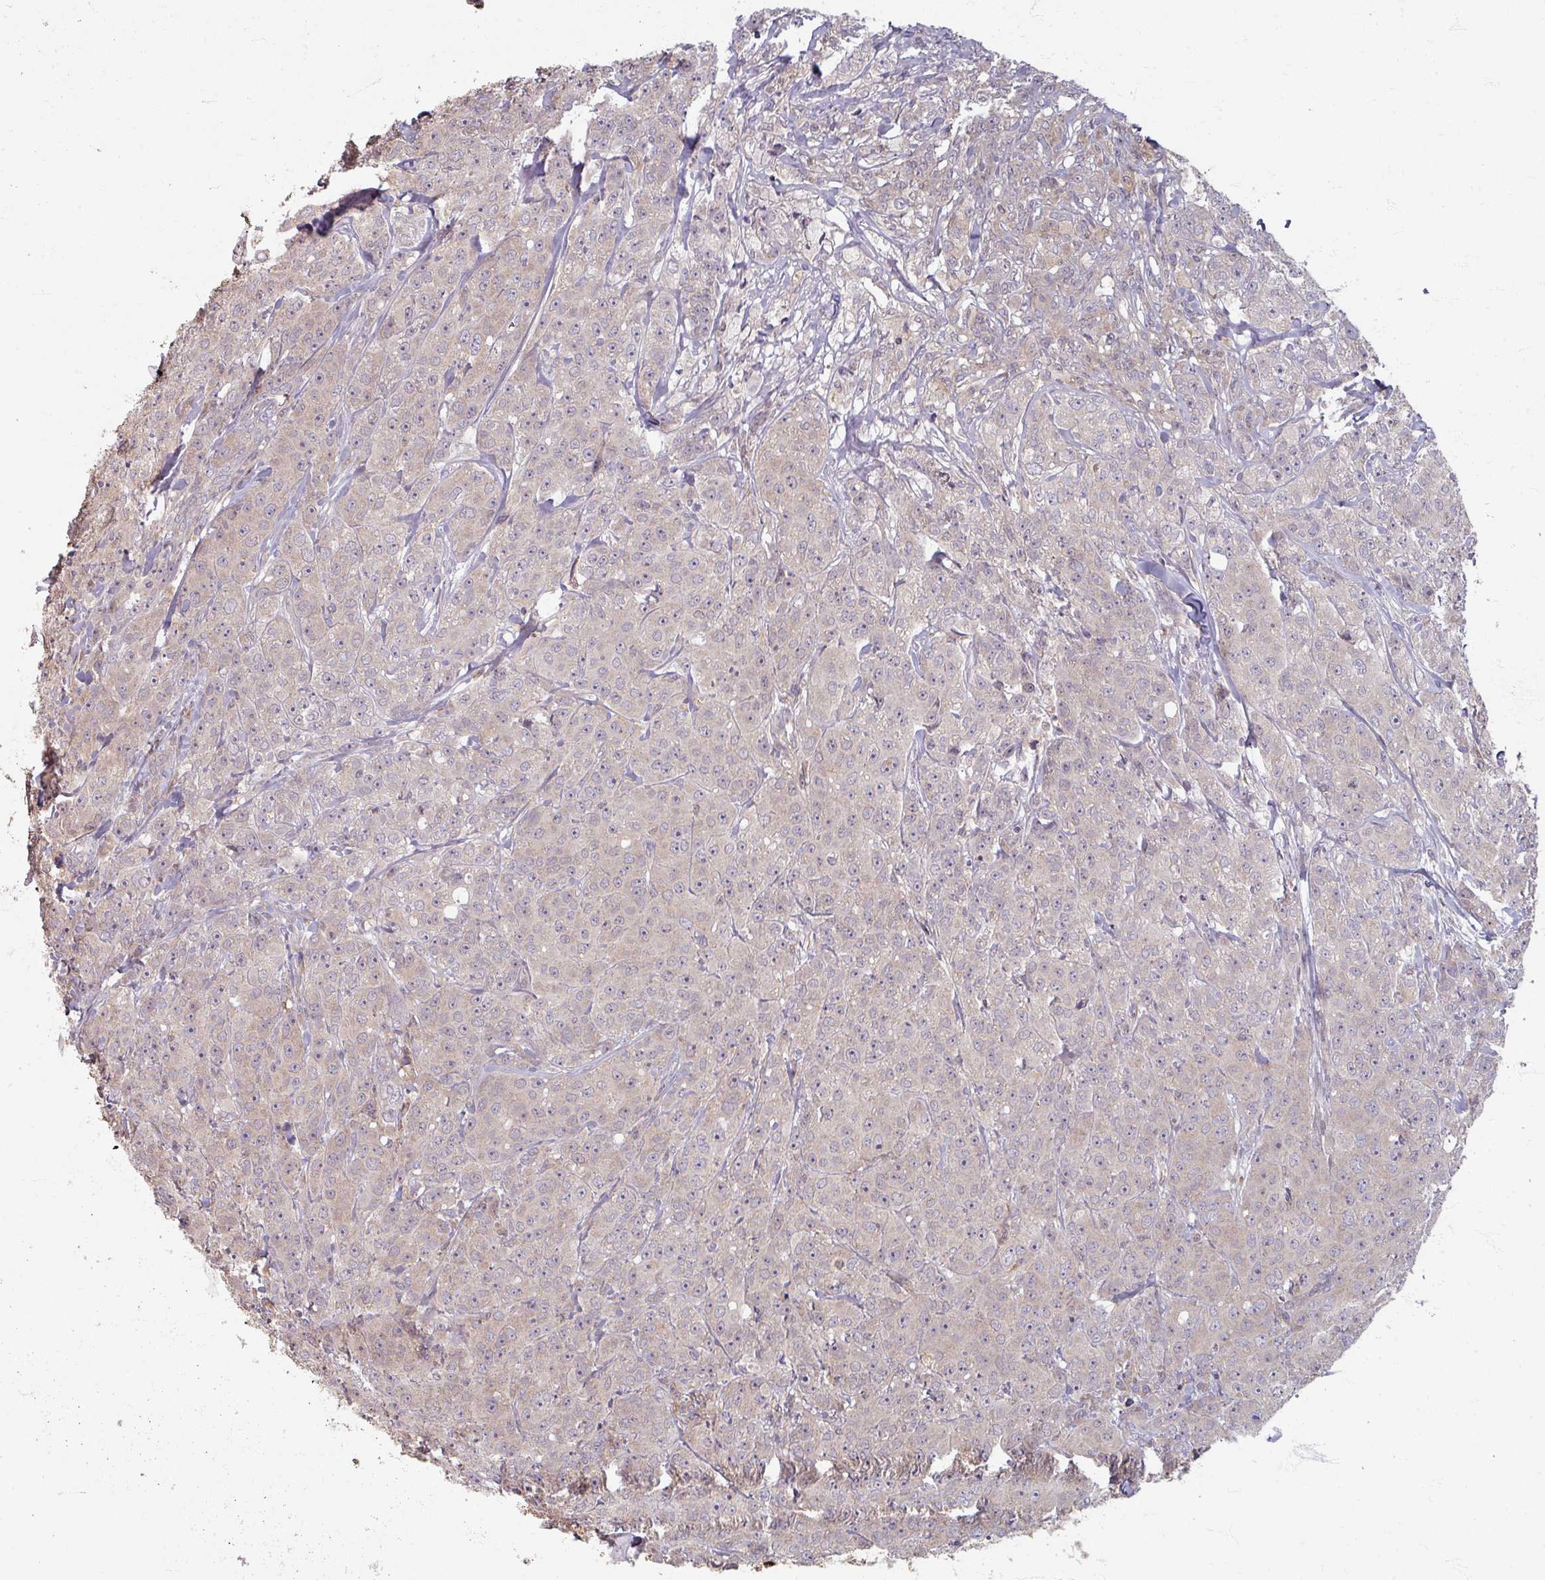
{"staining": {"intensity": "weak", "quantity": "25%-75%", "location": "cytoplasmic/membranous"}, "tissue": "breast cancer", "cell_type": "Tumor cells", "image_type": "cancer", "snomed": [{"axis": "morphology", "description": "Duct carcinoma"}, {"axis": "topography", "description": "Breast"}], "caption": "Breast cancer tissue shows weak cytoplasmic/membranous expression in about 25%-75% of tumor cells, visualized by immunohistochemistry.", "gene": "STAM", "patient": {"sex": "female", "age": 43}}